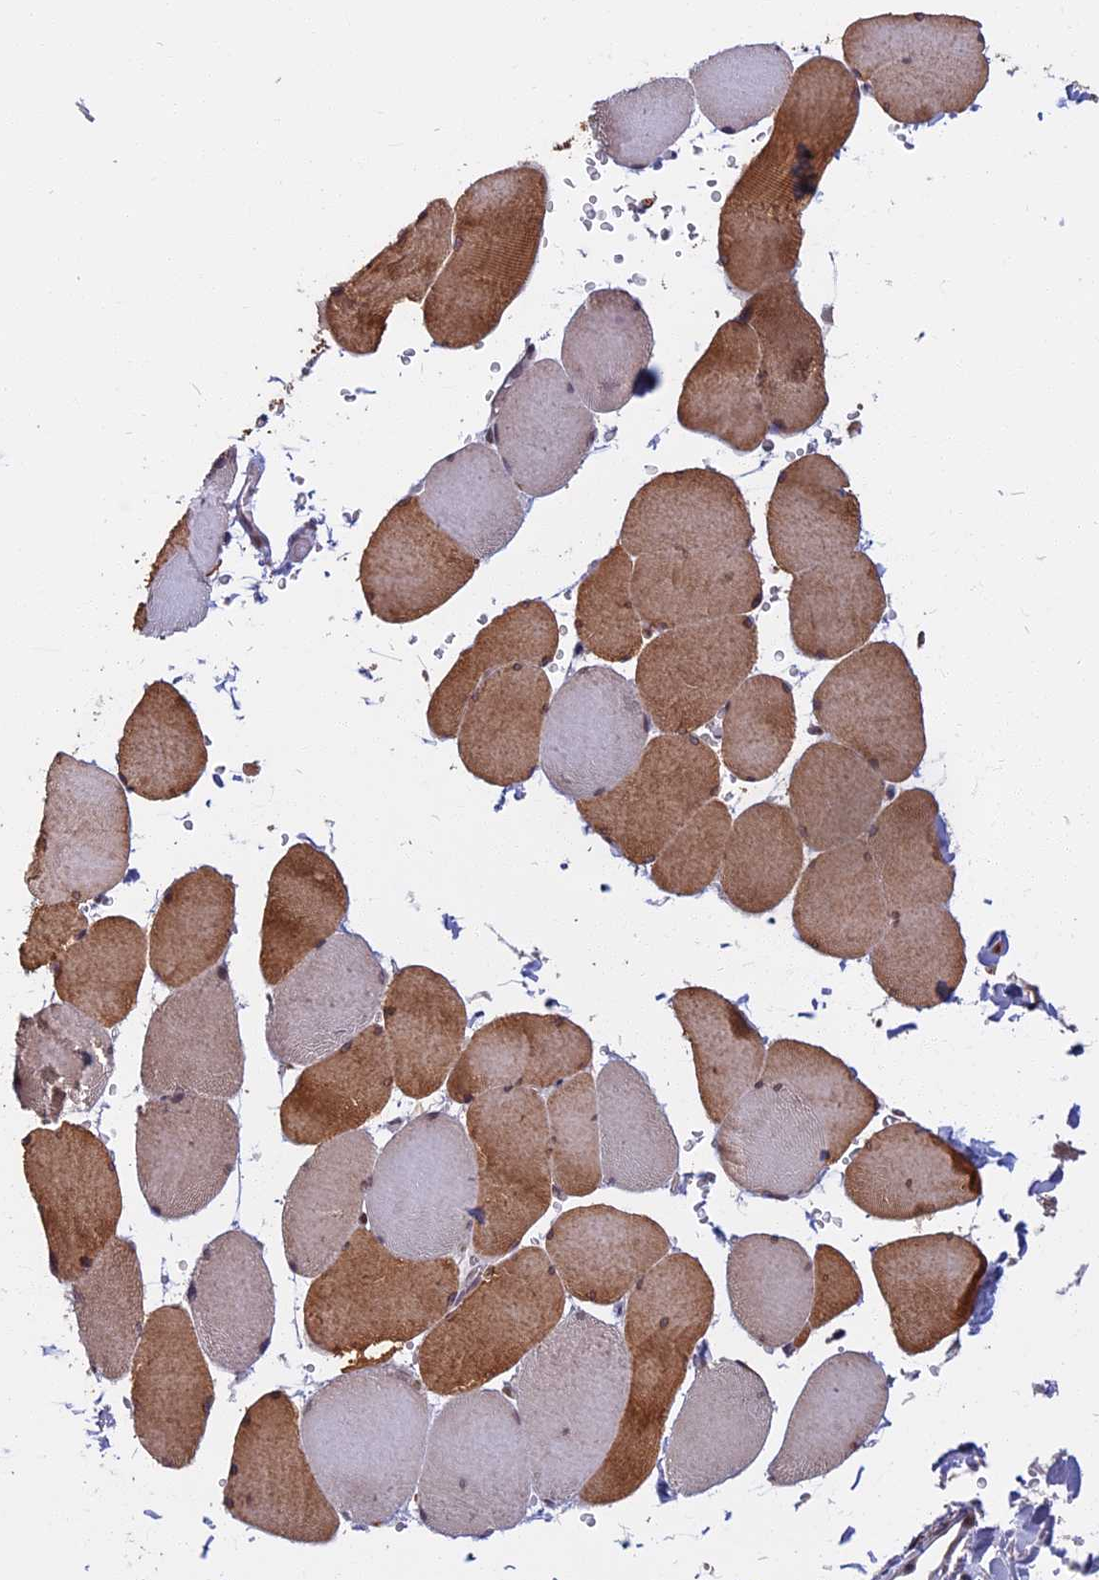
{"staining": {"intensity": "moderate", "quantity": "25%-75%", "location": "cytoplasmic/membranous"}, "tissue": "skeletal muscle", "cell_type": "Myocytes", "image_type": "normal", "snomed": [{"axis": "morphology", "description": "Normal tissue, NOS"}, {"axis": "topography", "description": "Skeletal muscle"}, {"axis": "topography", "description": "Head-Neck"}], "caption": "Human skeletal muscle stained with a brown dye shows moderate cytoplasmic/membranous positive staining in about 25%-75% of myocytes.", "gene": "CCDC113", "patient": {"sex": "male", "age": 66}}